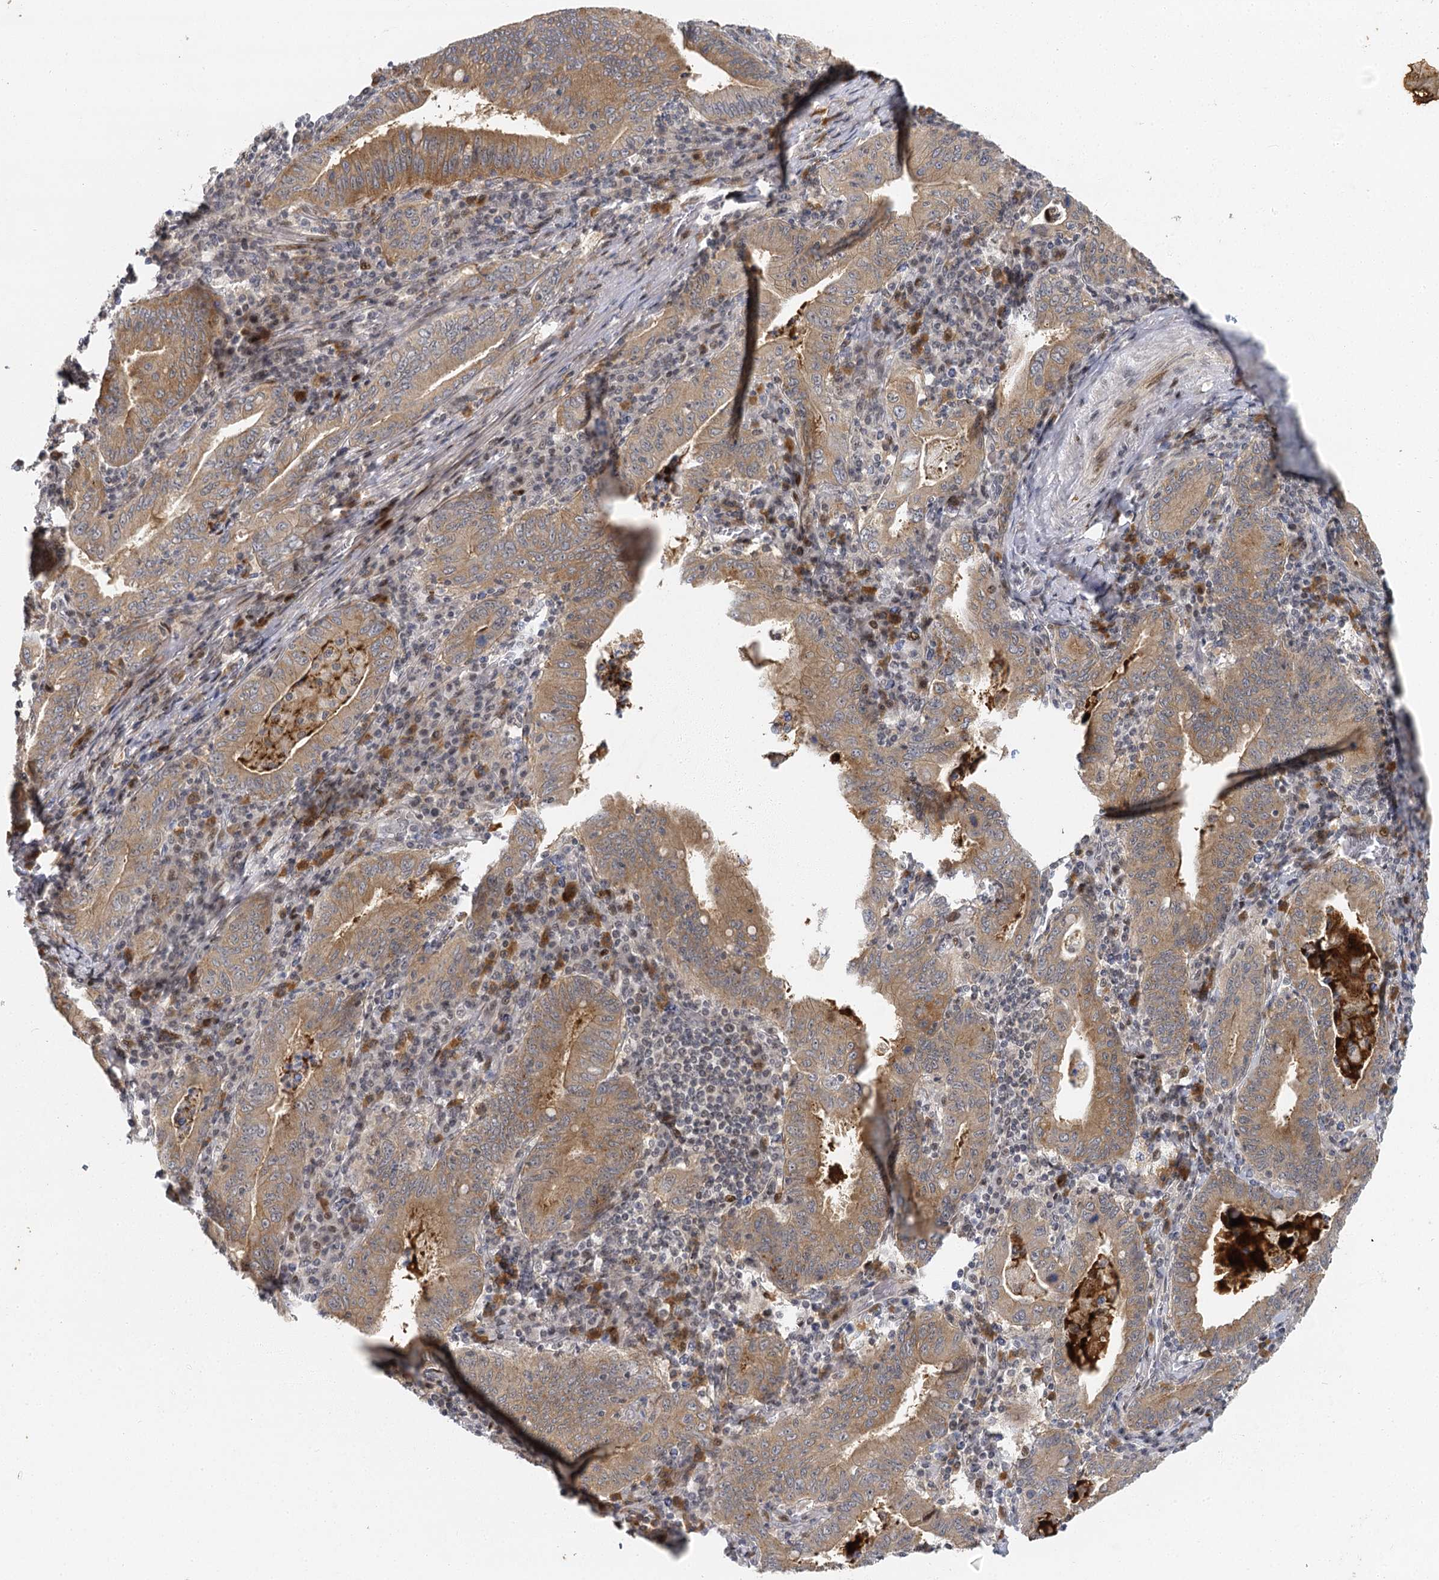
{"staining": {"intensity": "moderate", "quantity": ">75%", "location": "cytoplasmic/membranous"}, "tissue": "stomach cancer", "cell_type": "Tumor cells", "image_type": "cancer", "snomed": [{"axis": "morphology", "description": "Normal tissue, NOS"}, {"axis": "morphology", "description": "Adenocarcinoma, NOS"}, {"axis": "topography", "description": "Esophagus"}, {"axis": "topography", "description": "Stomach, upper"}, {"axis": "topography", "description": "Peripheral nerve tissue"}], "caption": "The image exhibits staining of stomach adenocarcinoma, revealing moderate cytoplasmic/membranous protein expression (brown color) within tumor cells.", "gene": "IL11RA", "patient": {"sex": "male", "age": 62}}